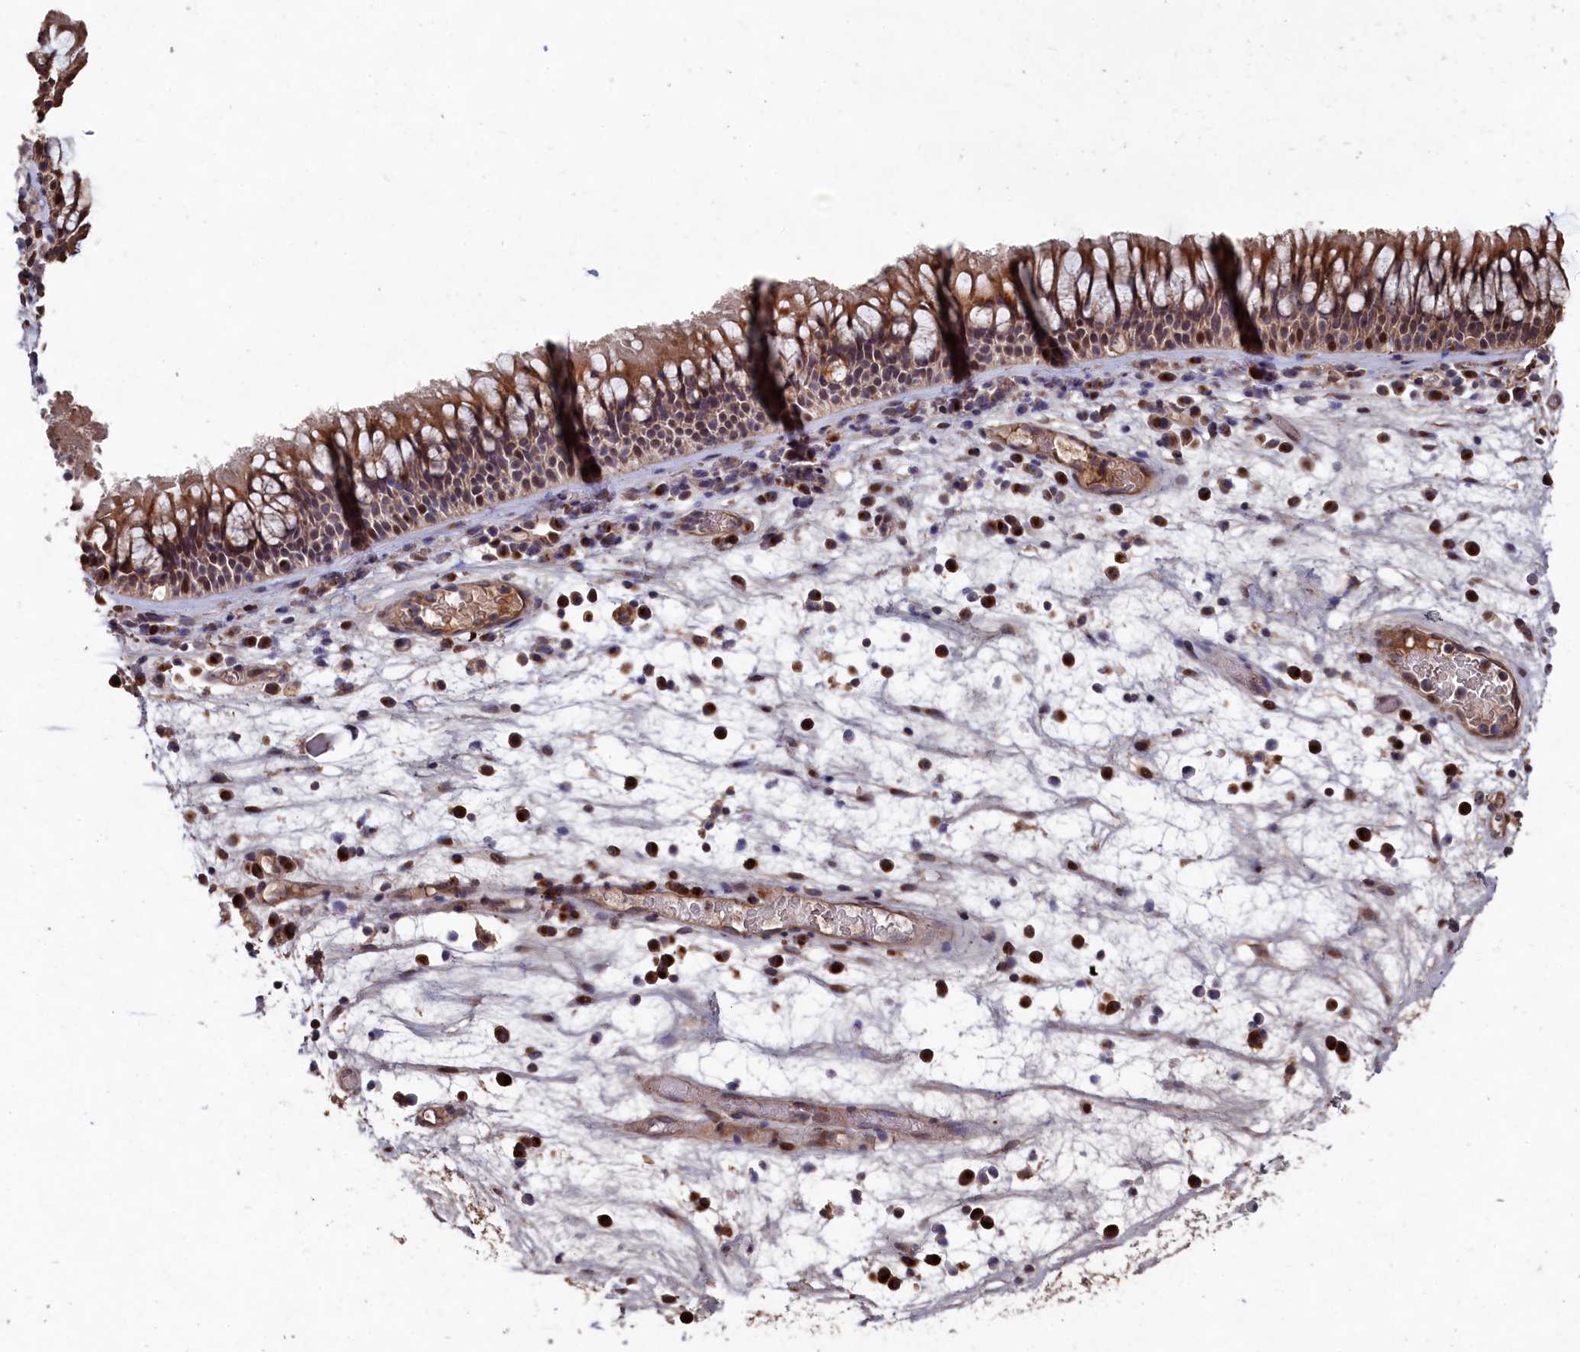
{"staining": {"intensity": "moderate", "quantity": ">75%", "location": "cytoplasmic/membranous,nuclear"}, "tissue": "nasopharynx", "cell_type": "Respiratory epithelial cells", "image_type": "normal", "snomed": [{"axis": "morphology", "description": "Normal tissue, NOS"}, {"axis": "morphology", "description": "Inflammation, NOS"}, {"axis": "morphology", "description": "Malignant melanoma, Metastatic site"}, {"axis": "topography", "description": "Nasopharynx"}], "caption": "Immunohistochemistry (IHC) histopathology image of normal nasopharynx: nasopharynx stained using immunohistochemistry (IHC) demonstrates medium levels of moderate protein expression localized specifically in the cytoplasmic/membranous,nuclear of respiratory epithelial cells, appearing as a cytoplasmic/membranous,nuclear brown color.", "gene": "NAA60", "patient": {"sex": "male", "age": 70}}